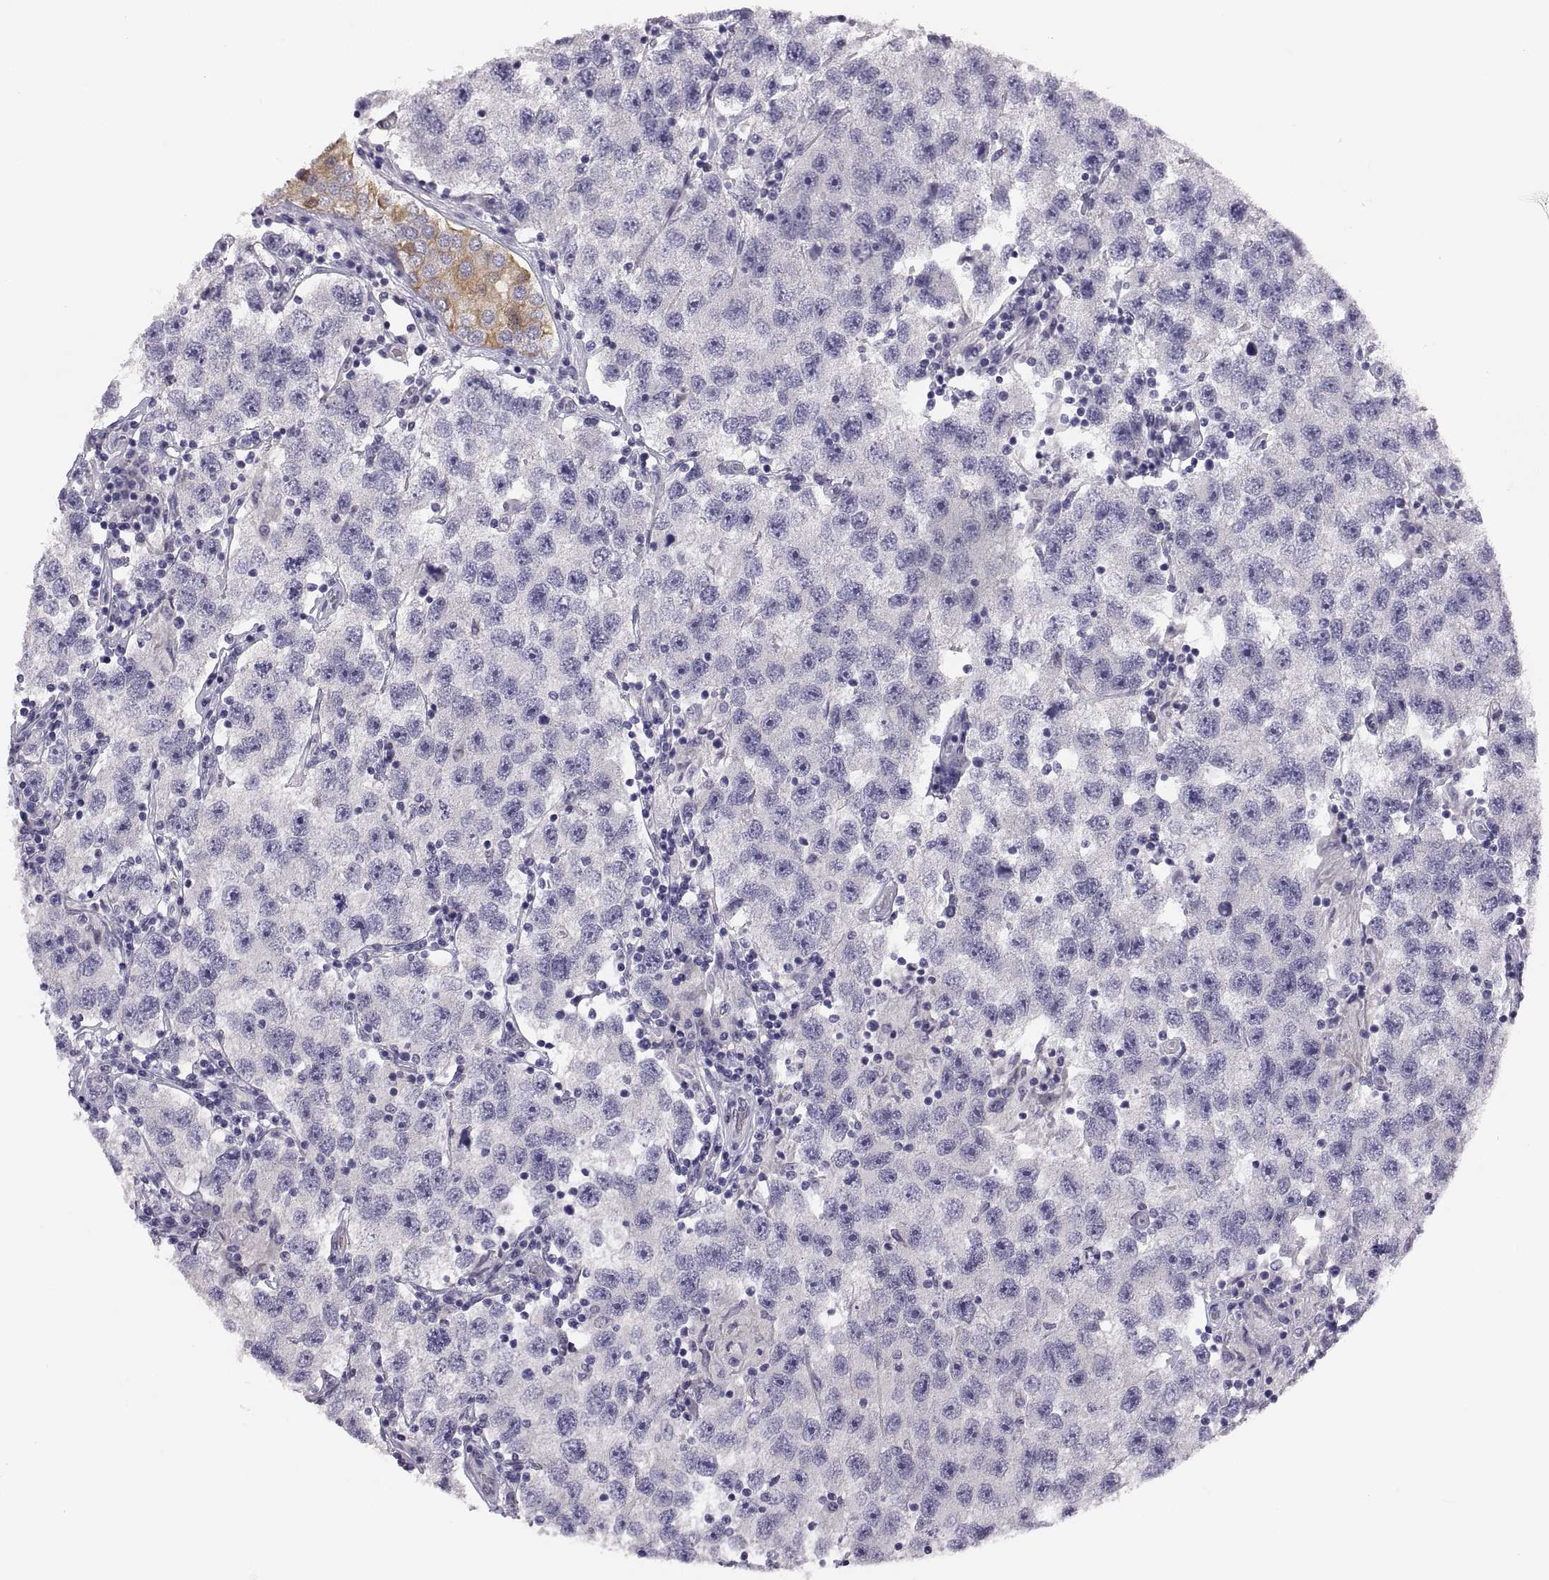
{"staining": {"intensity": "negative", "quantity": "none", "location": "none"}, "tissue": "testis cancer", "cell_type": "Tumor cells", "image_type": "cancer", "snomed": [{"axis": "morphology", "description": "Seminoma, NOS"}, {"axis": "topography", "description": "Testis"}], "caption": "IHC photomicrograph of neoplastic tissue: human testis cancer (seminoma) stained with DAB reveals no significant protein expression in tumor cells.", "gene": "STRC", "patient": {"sex": "male", "age": 26}}